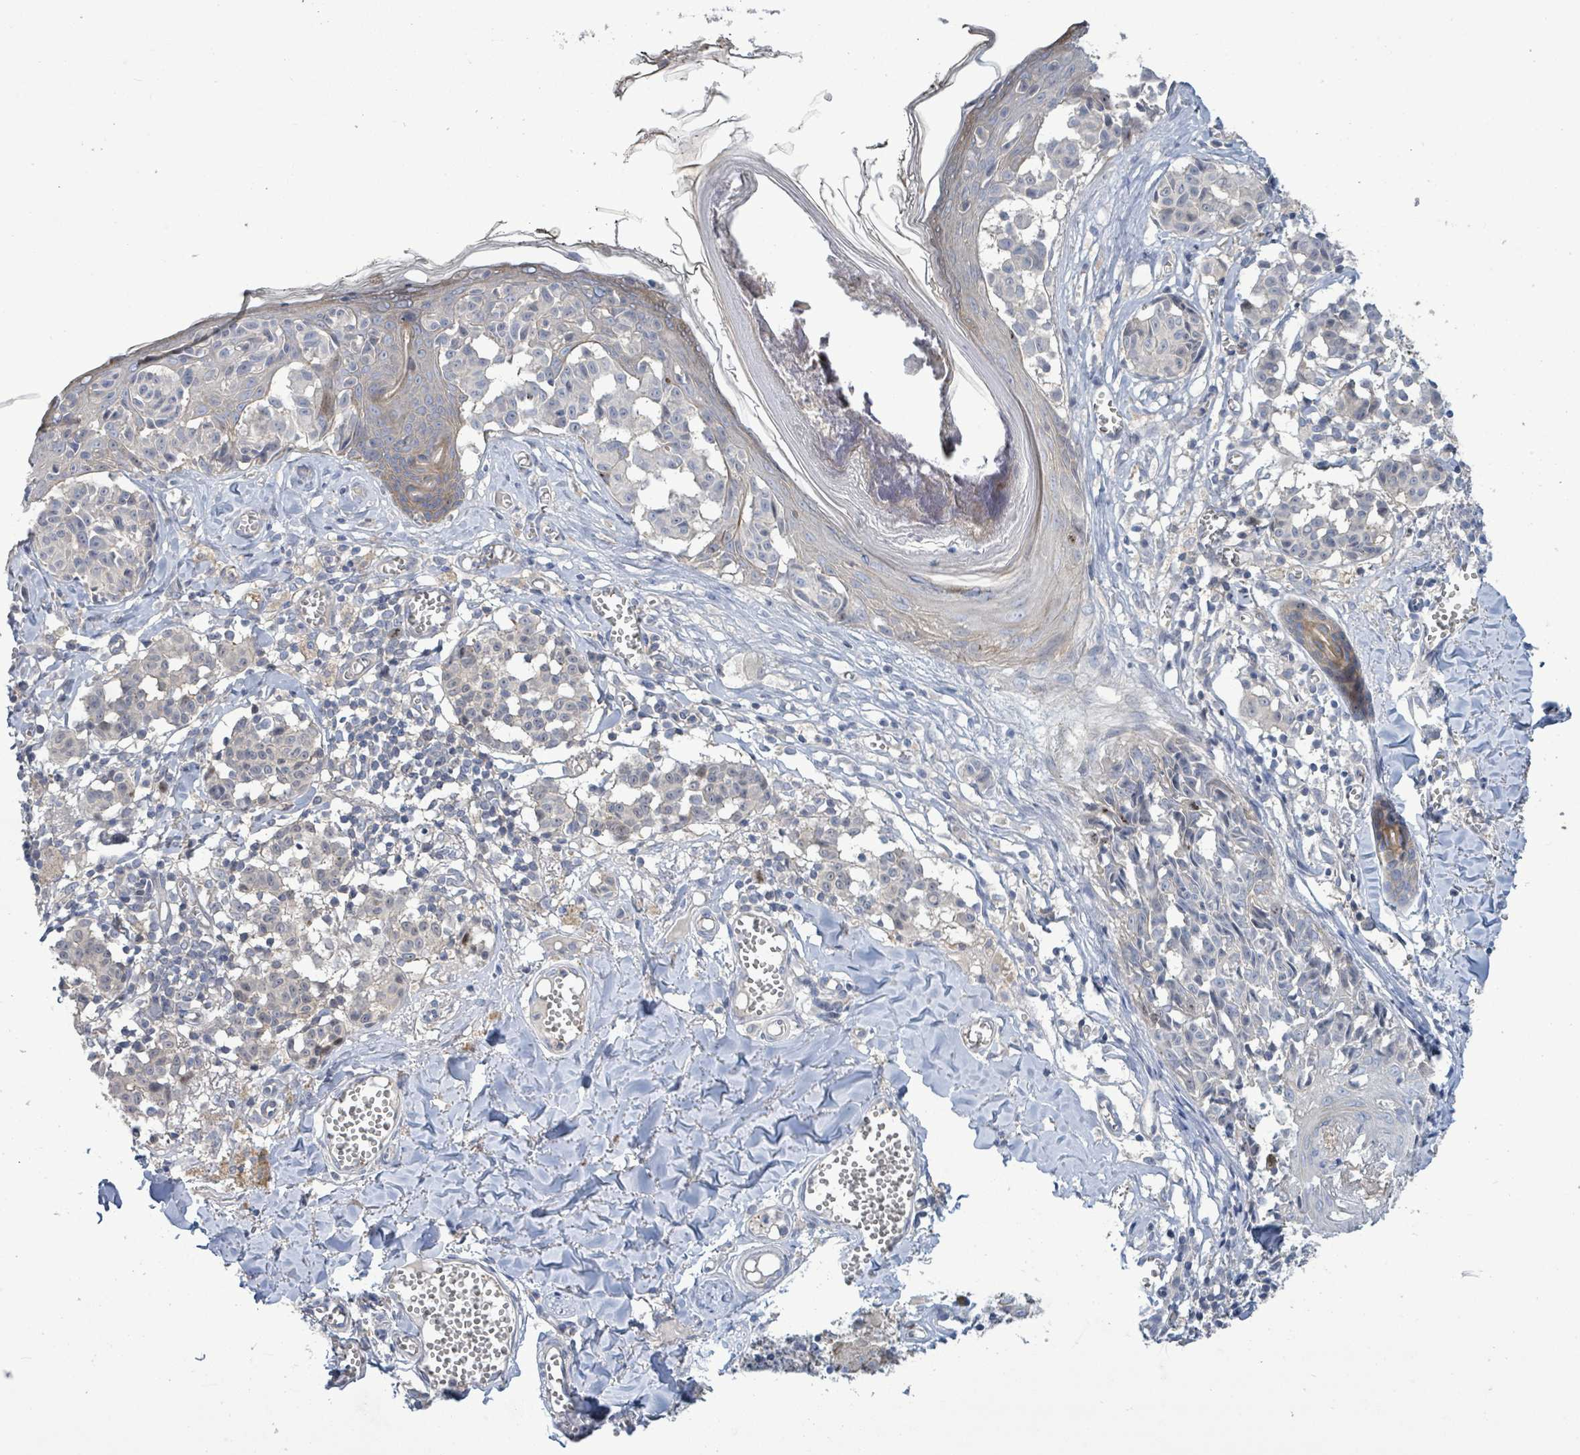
{"staining": {"intensity": "negative", "quantity": "none", "location": "none"}, "tissue": "melanoma", "cell_type": "Tumor cells", "image_type": "cancer", "snomed": [{"axis": "morphology", "description": "Malignant melanoma, NOS"}, {"axis": "topography", "description": "Skin"}], "caption": "The immunohistochemistry photomicrograph has no significant expression in tumor cells of malignant melanoma tissue.", "gene": "KRAS", "patient": {"sex": "female", "age": 43}}